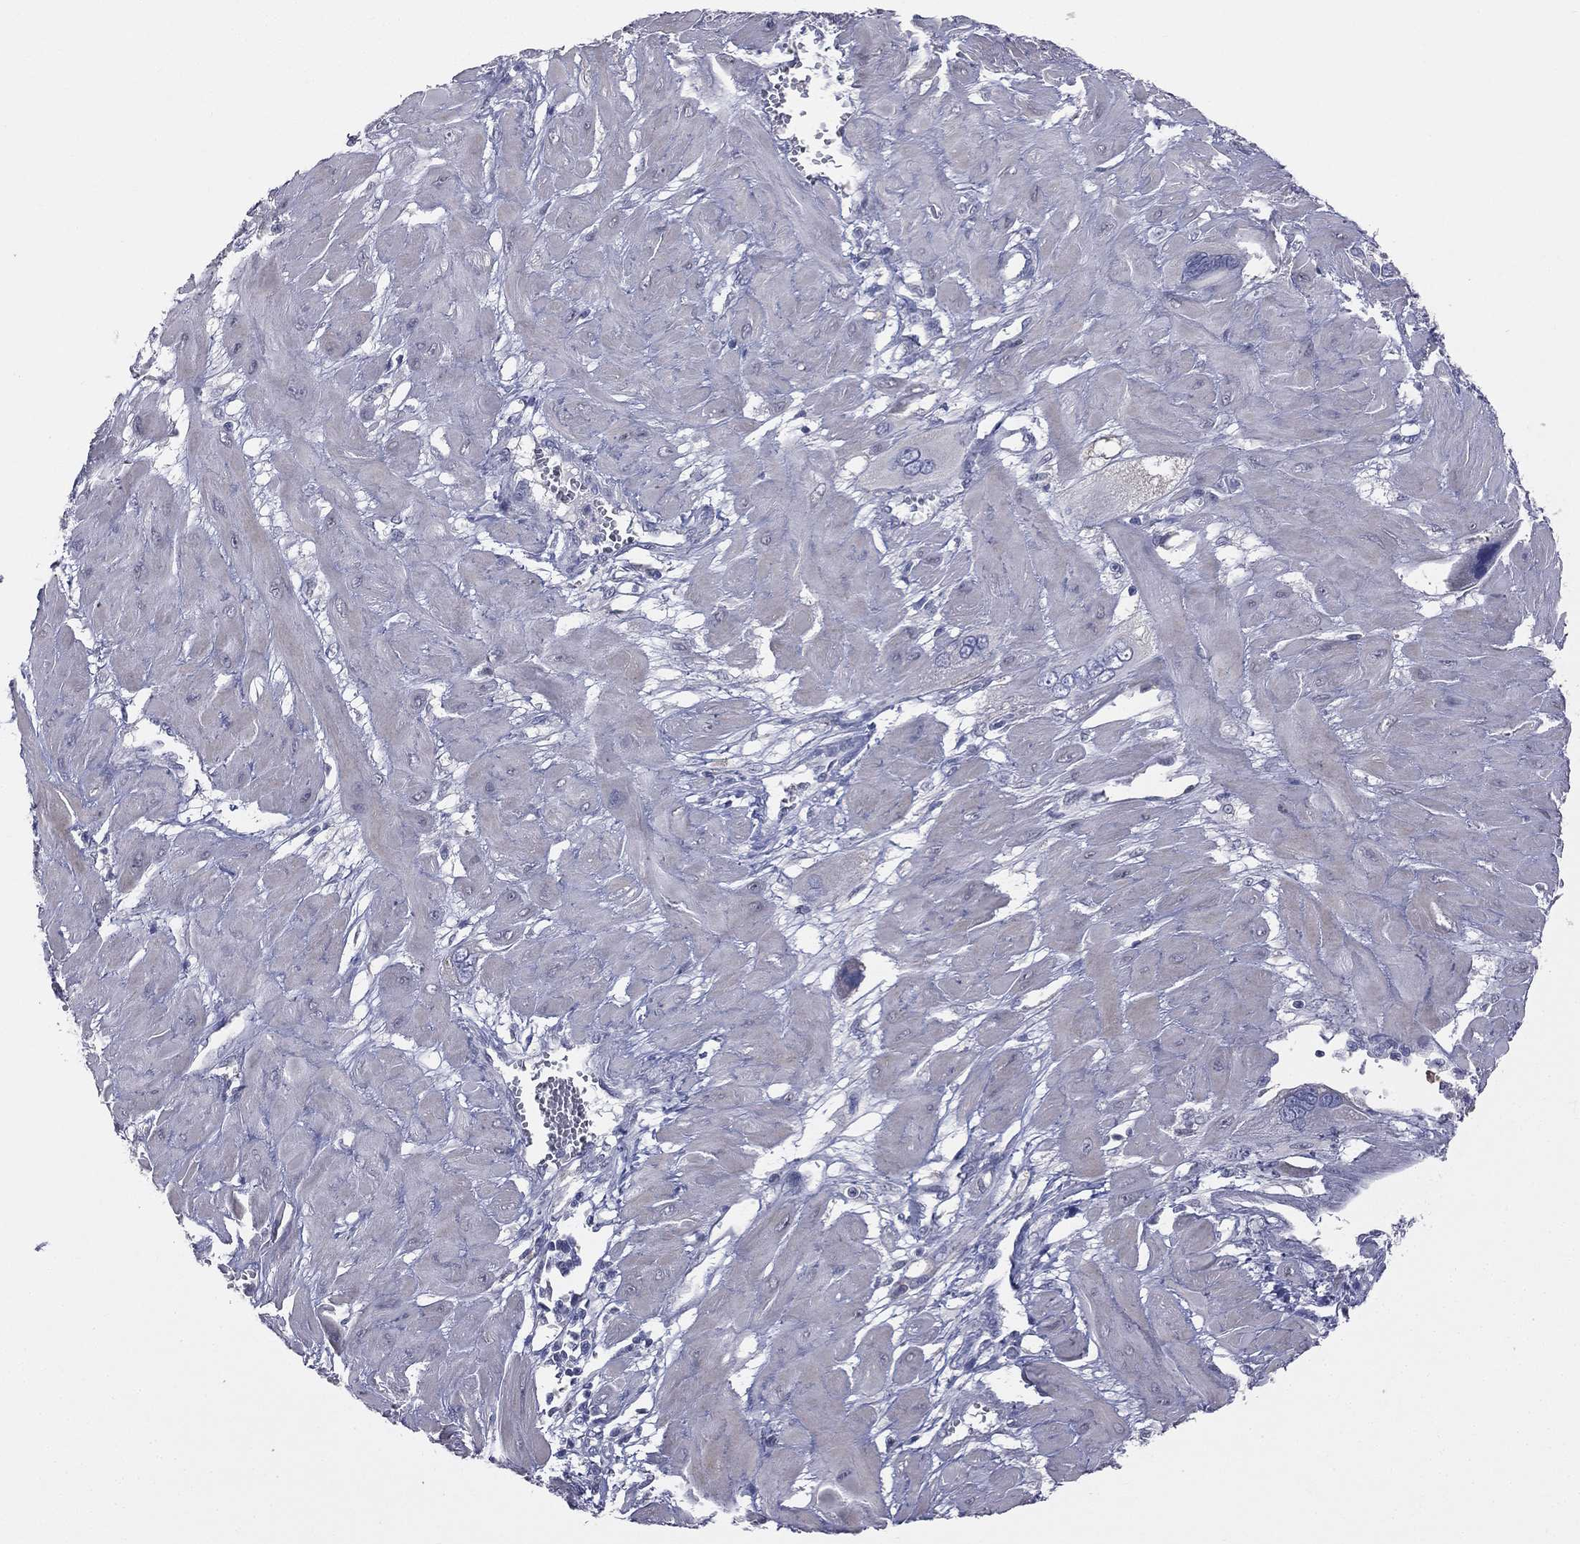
{"staining": {"intensity": "negative", "quantity": "none", "location": "none"}, "tissue": "cervical cancer", "cell_type": "Tumor cells", "image_type": "cancer", "snomed": [{"axis": "morphology", "description": "Squamous cell carcinoma, NOS"}, {"axis": "topography", "description": "Cervix"}], "caption": "Cervical squamous cell carcinoma stained for a protein using immunohistochemistry exhibits no expression tumor cells.", "gene": "DMKN", "patient": {"sex": "female", "age": 34}}